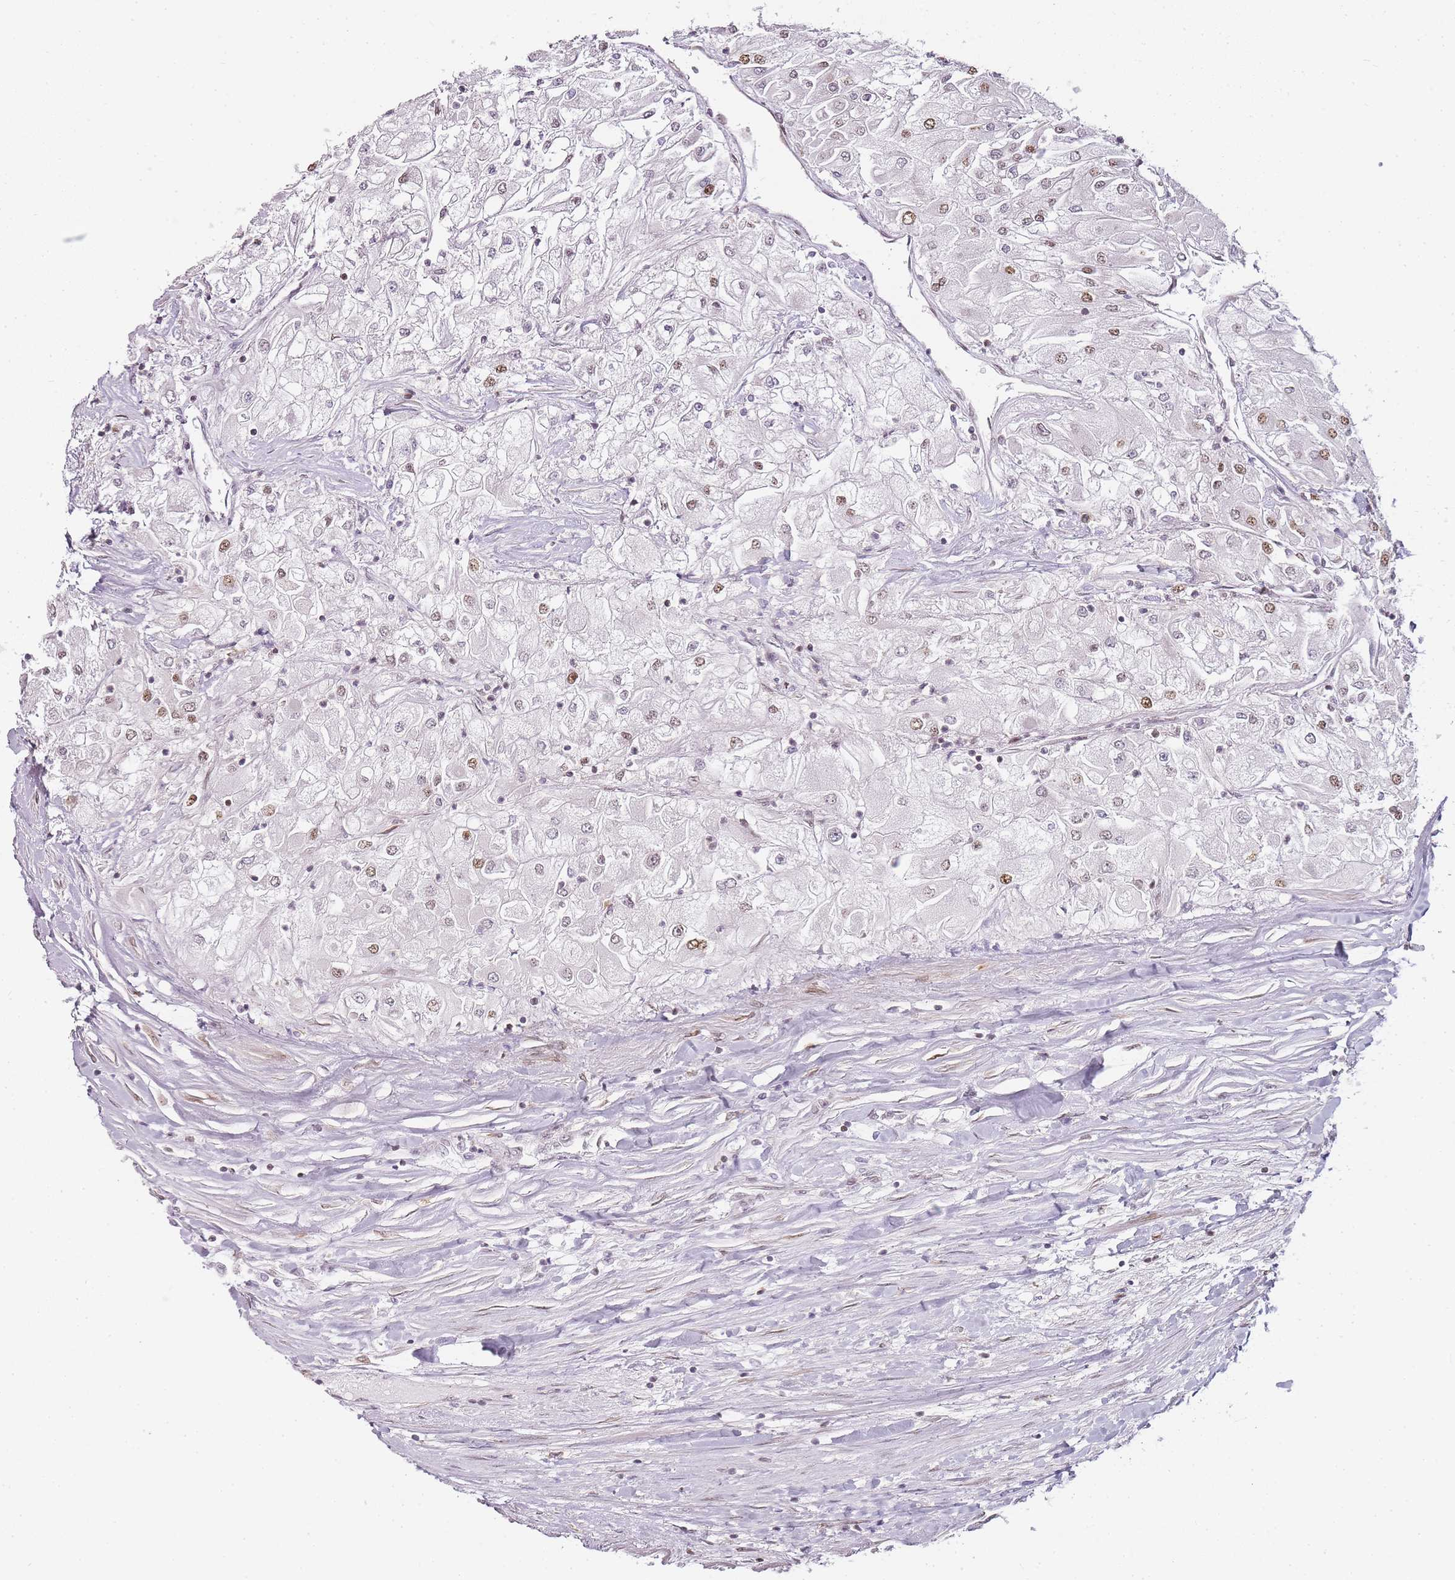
{"staining": {"intensity": "moderate", "quantity": "<25%", "location": "nuclear"}, "tissue": "renal cancer", "cell_type": "Tumor cells", "image_type": "cancer", "snomed": [{"axis": "morphology", "description": "Adenocarcinoma, NOS"}, {"axis": "topography", "description": "Kidney"}], "caption": "Moderate nuclear expression for a protein is identified in approximately <25% of tumor cells of adenocarcinoma (renal) using IHC.", "gene": "JAKMIP1", "patient": {"sex": "male", "age": 80}}